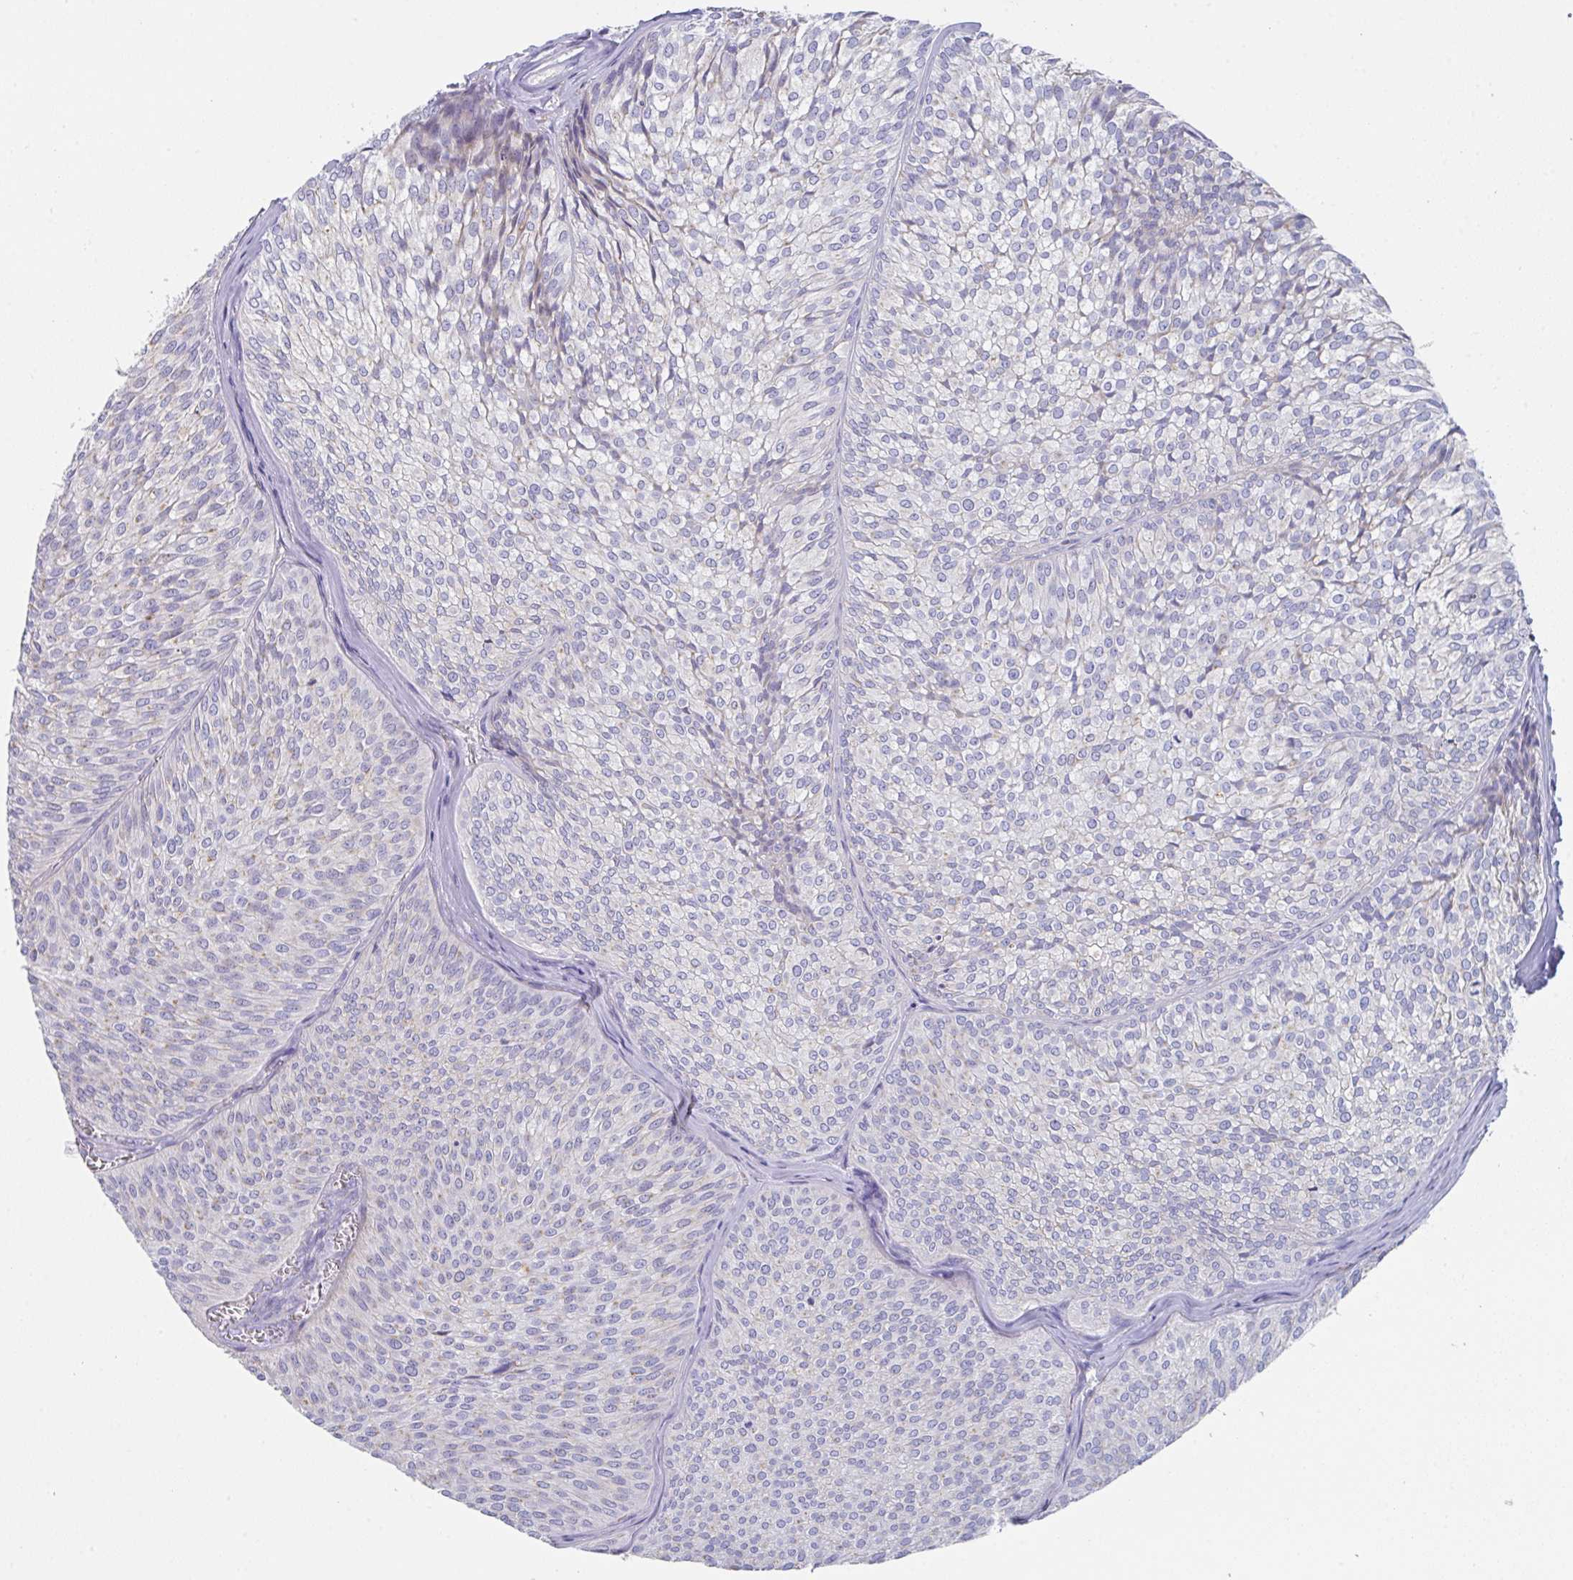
{"staining": {"intensity": "negative", "quantity": "none", "location": "none"}, "tissue": "urothelial cancer", "cell_type": "Tumor cells", "image_type": "cancer", "snomed": [{"axis": "morphology", "description": "Urothelial carcinoma, Low grade"}, {"axis": "topography", "description": "Urinary bladder"}], "caption": "Protein analysis of urothelial carcinoma (low-grade) exhibits no significant positivity in tumor cells.", "gene": "TFAP2C", "patient": {"sex": "male", "age": 91}}